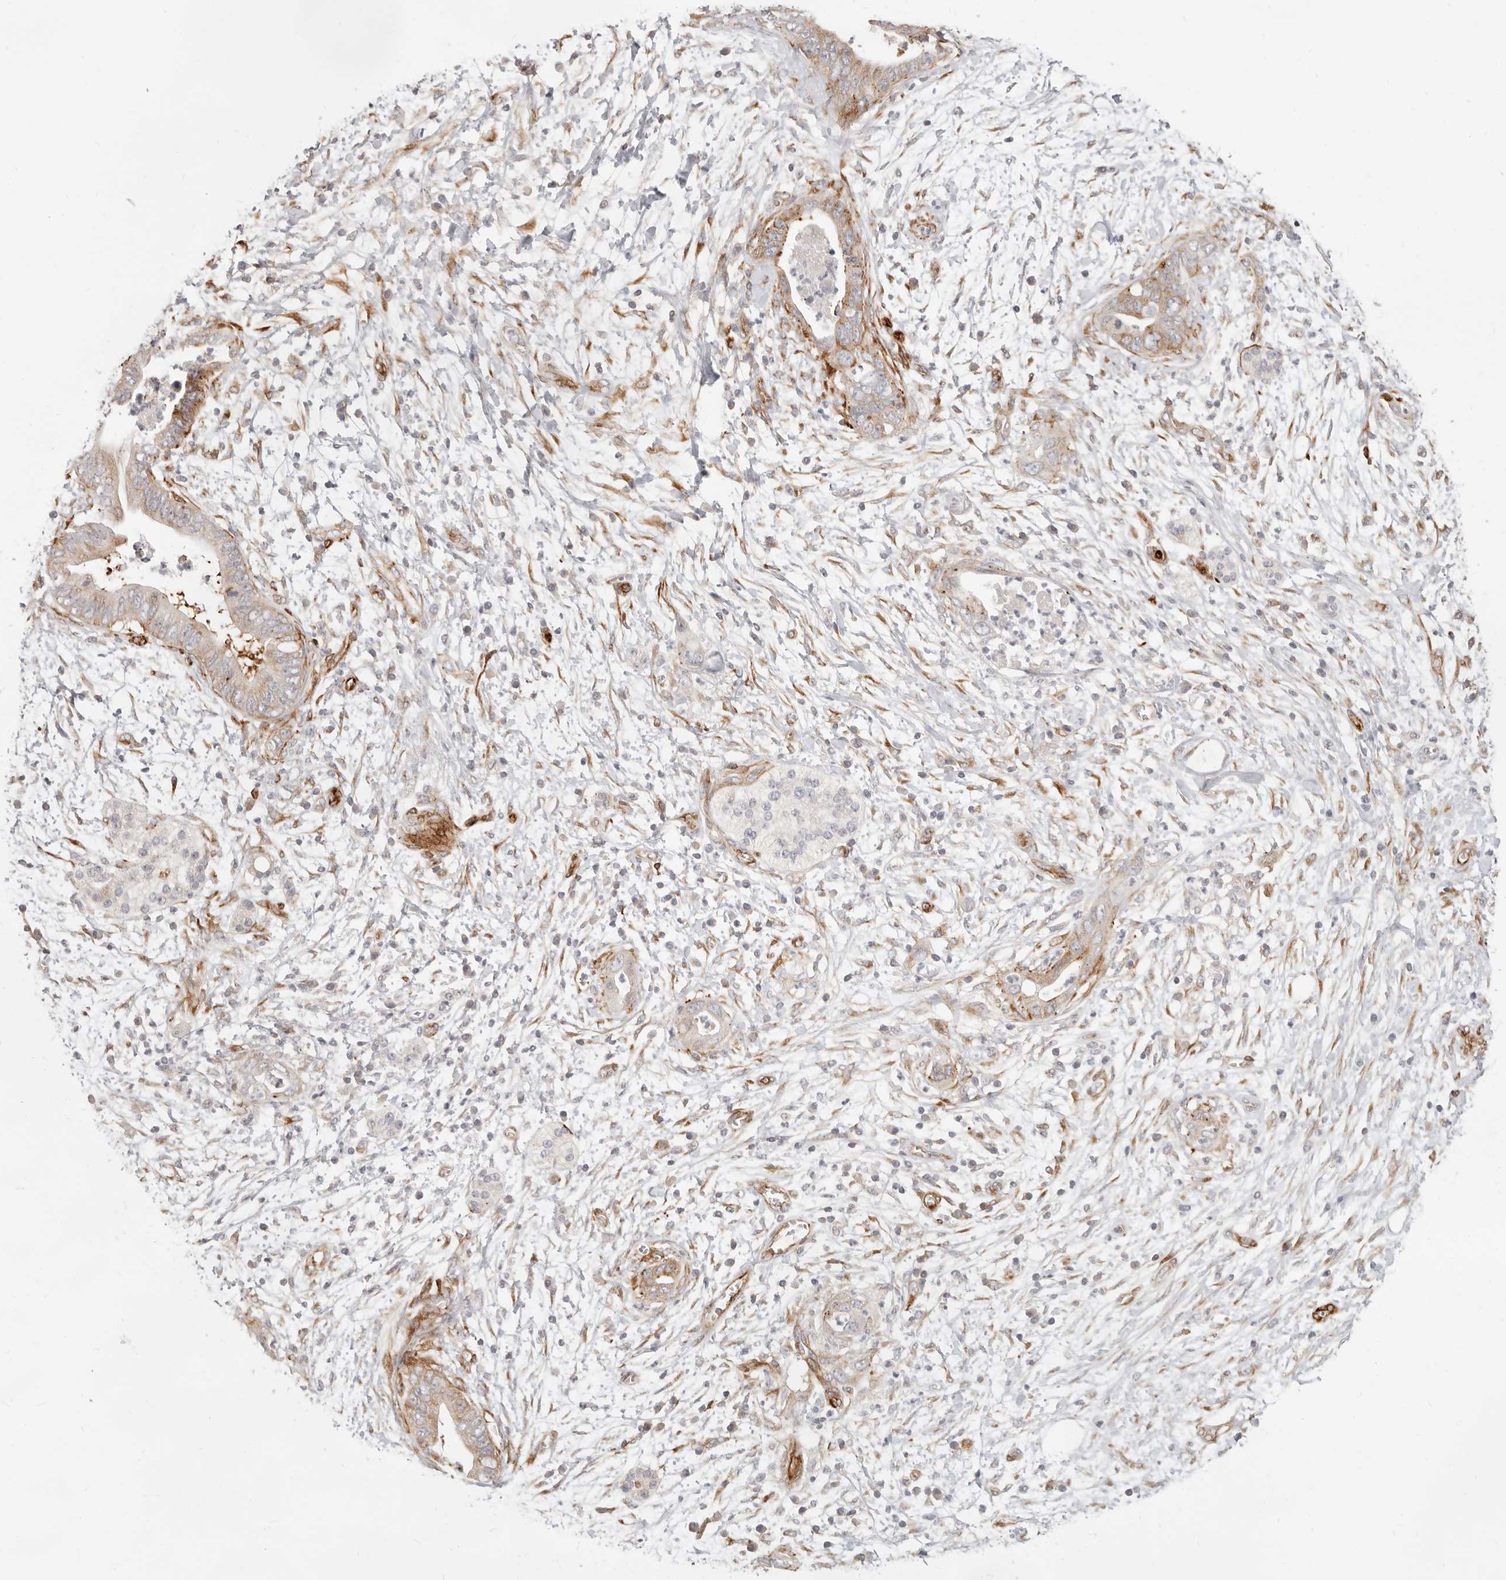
{"staining": {"intensity": "moderate", "quantity": ">75%", "location": "cytoplasmic/membranous"}, "tissue": "pancreatic cancer", "cell_type": "Tumor cells", "image_type": "cancer", "snomed": [{"axis": "morphology", "description": "Adenocarcinoma, NOS"}, {"axis": "topography", "description": "Pancreas"}], "caption": "Immunohistochemical staining of pancreatic cancer (adenocarcinoma) reveals medium levels of moderate cytoplasmic/membranous protein staining in about >75% of tumor cells.", "gene": "SASS6", "patient": {"sex": "male", "age": 75}}